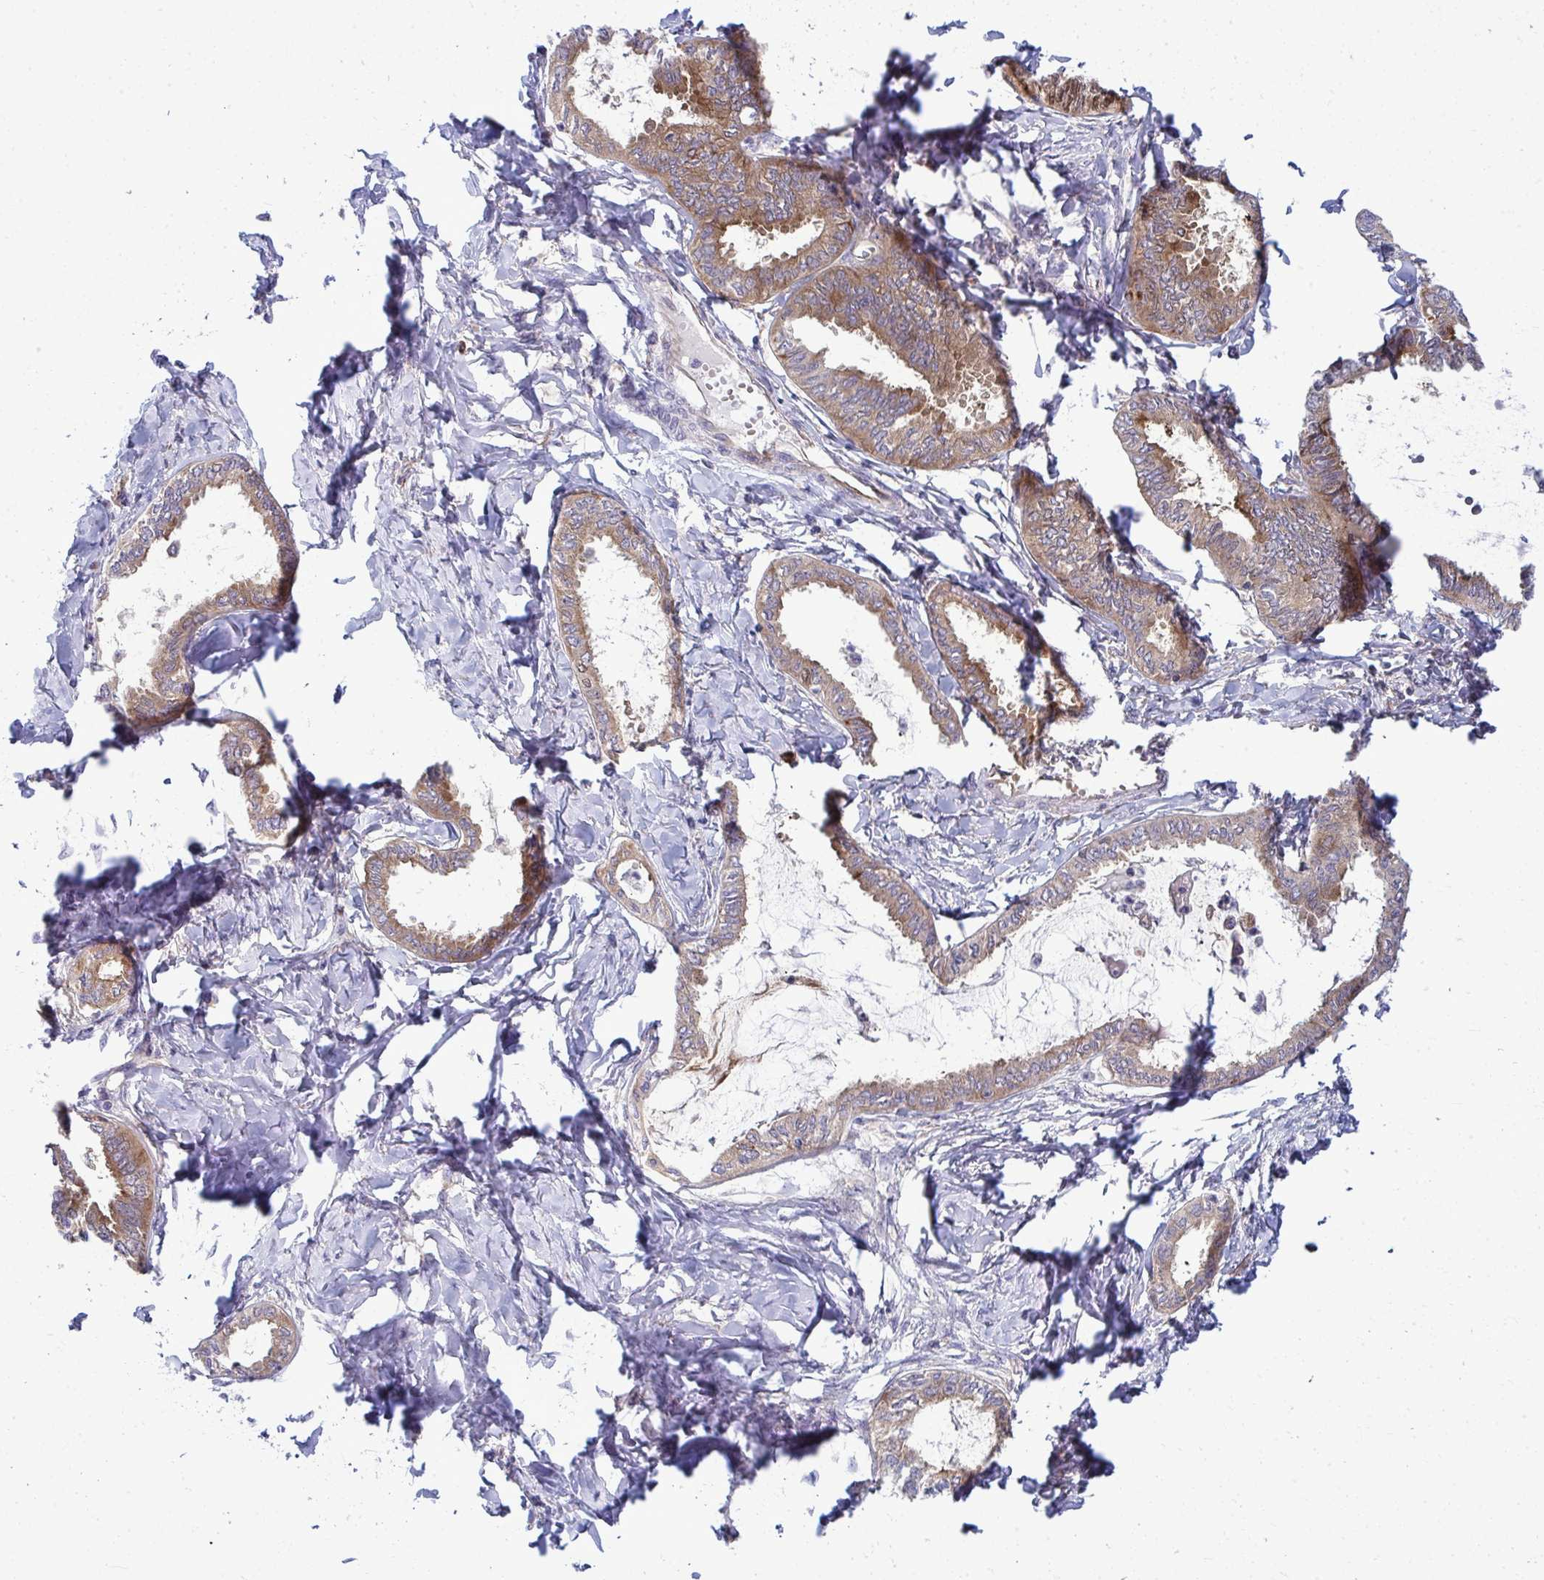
{"staining": {"intensity": "moderate", "quantity": ">75%", "location": "cytoplasmic/membranous"}, "tissue": "ovarian cancer", "cell_type": "Tumor cells", "image_type": "cancer", "snomed": [{"axis": "morphology", "description": "Carcinoma, endometroid"}, {"axis": "topography", "description": "Ovary"}], "caption": "The image demonstrates a brown stain indicating the presence of a protein in the cytoplasmic/membranous of tumor cells in endometroid carcinoma (ovarian).", "gene": "GFPT2", "patient": {"sex": "female", "age": 70}}